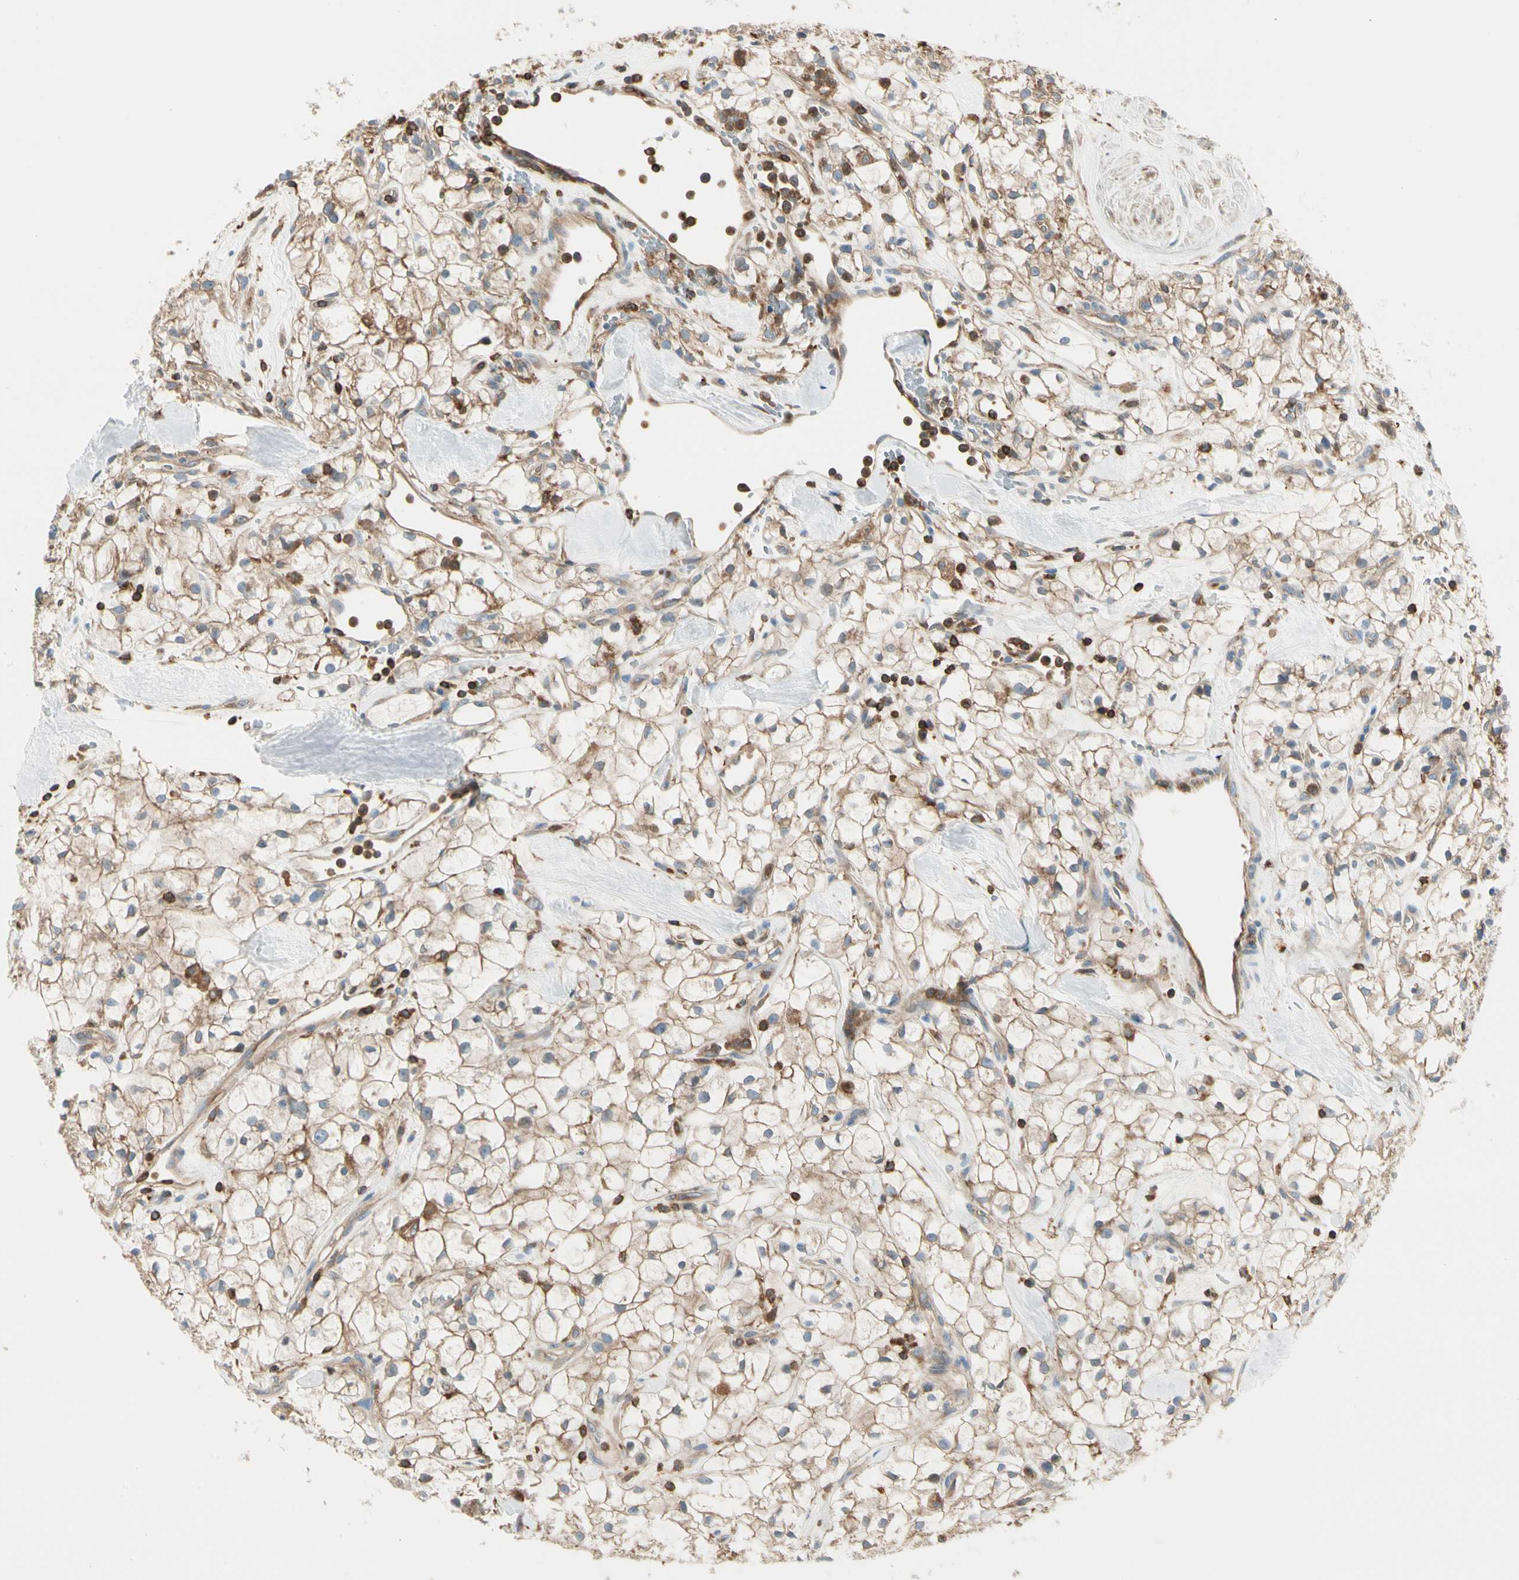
{"staining": {"intensity": "weak", "quantity": ">75%", "location": "cytoplasmic/membranous"}, "tissue": "renal cancer", "cell_type": "Tumor cells", "image_type": "cancer", "snomed": [{"axis": "morphology", "description": "Adenocarcinoma, NOS"}, {"axis": "topography", "description": "Kidney"}], "caption": "Adenocarcinoma (renal) stained with a protein marker reveals weak staining in tumor cells.", "gene": "CAPZA2", "patient": {"sex": "female", "age": 60}}